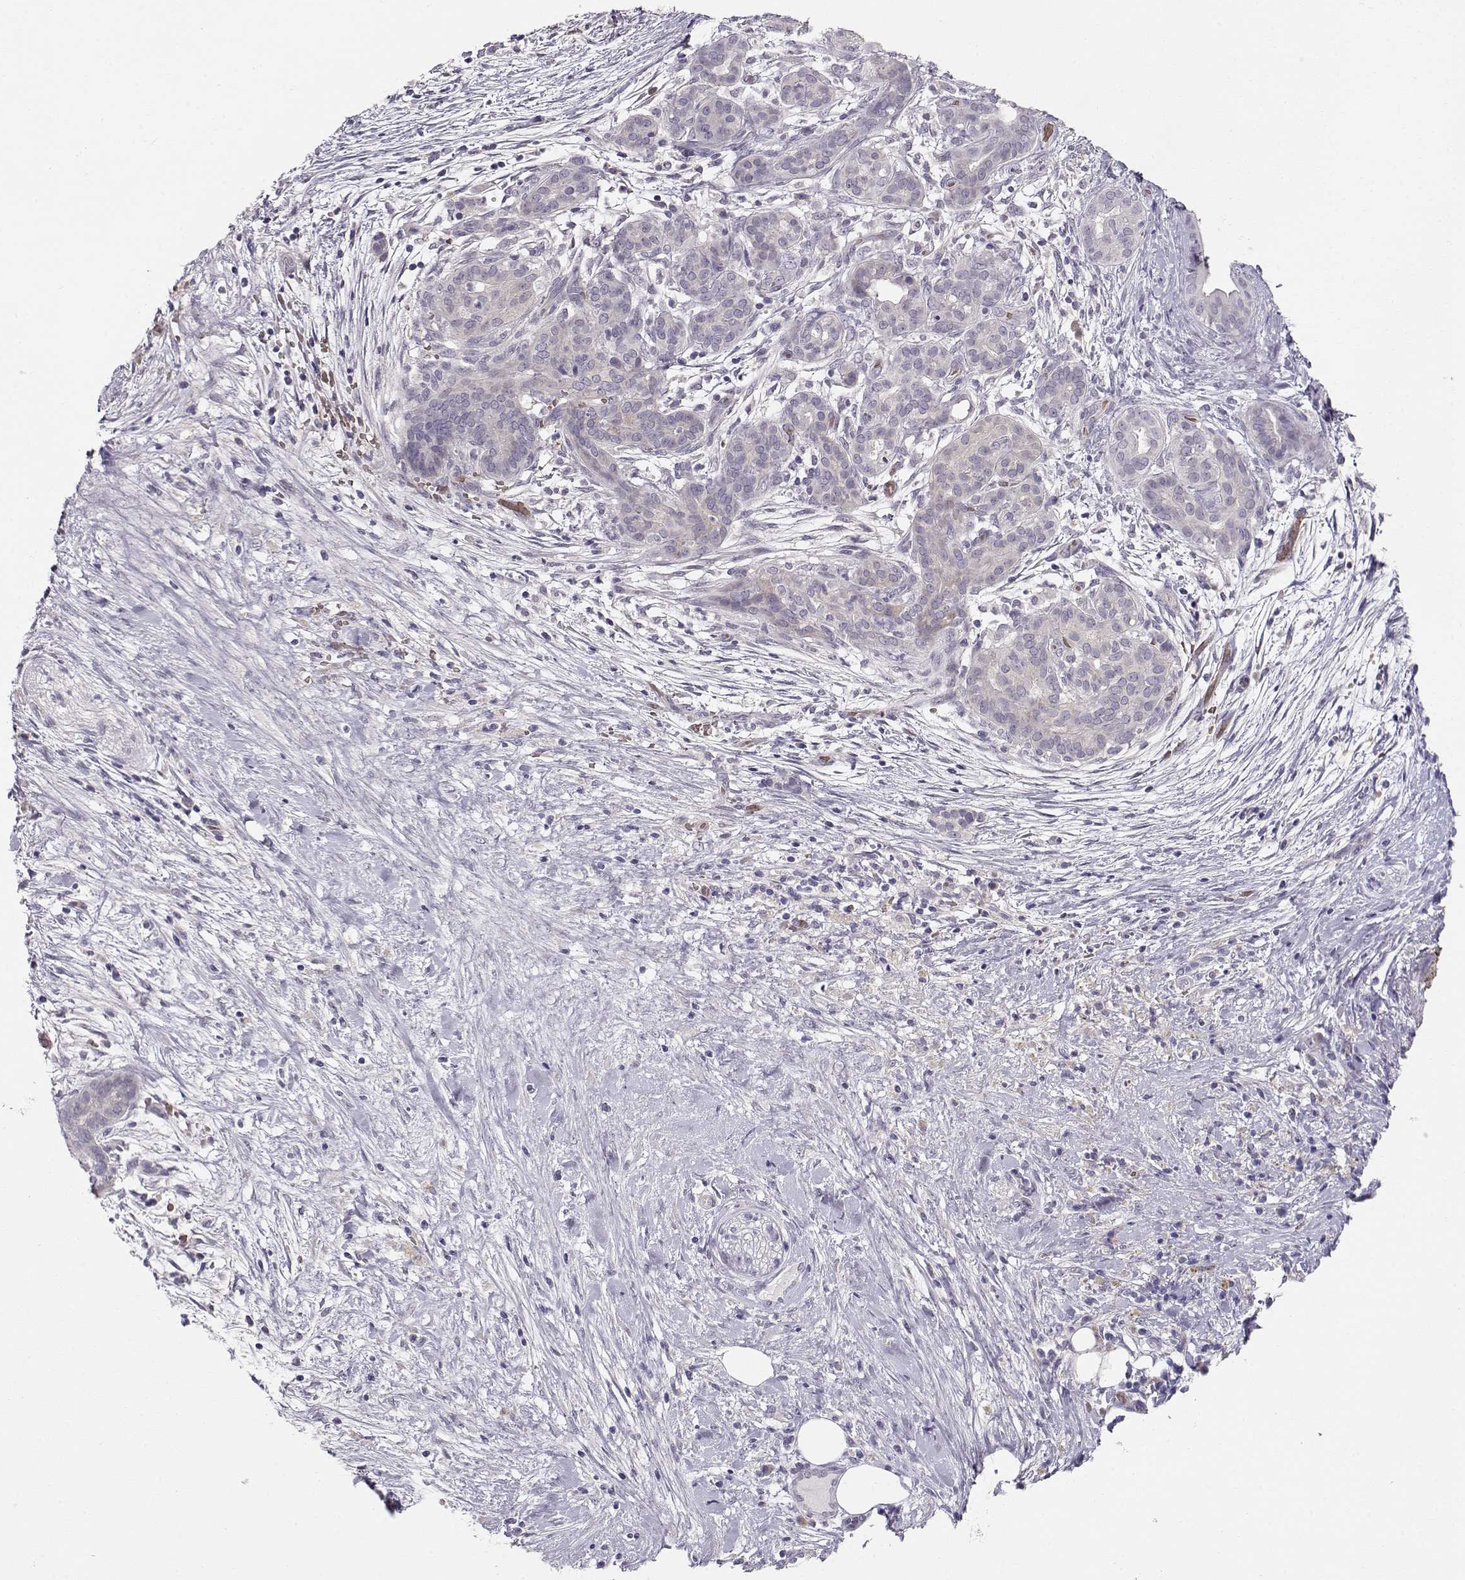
{"staining": {"intensity": "negative", "quantity": "none", "location": "none"}, "tissue": "pancreatic cancer", "cell_type": "Tumor cells", "image_type": "cancer", "snomed": [{"axis": "morphology", "description": "Adenocarcinoma, NOS"}, {"axis": "topography", "description": "Pancreas"}], "caption": "Tumor cells show no significant protein expression in adenocarcinoma (pancreatic).", "gene": "TTC26", "patient": {"sex": "male", "age": 44}}